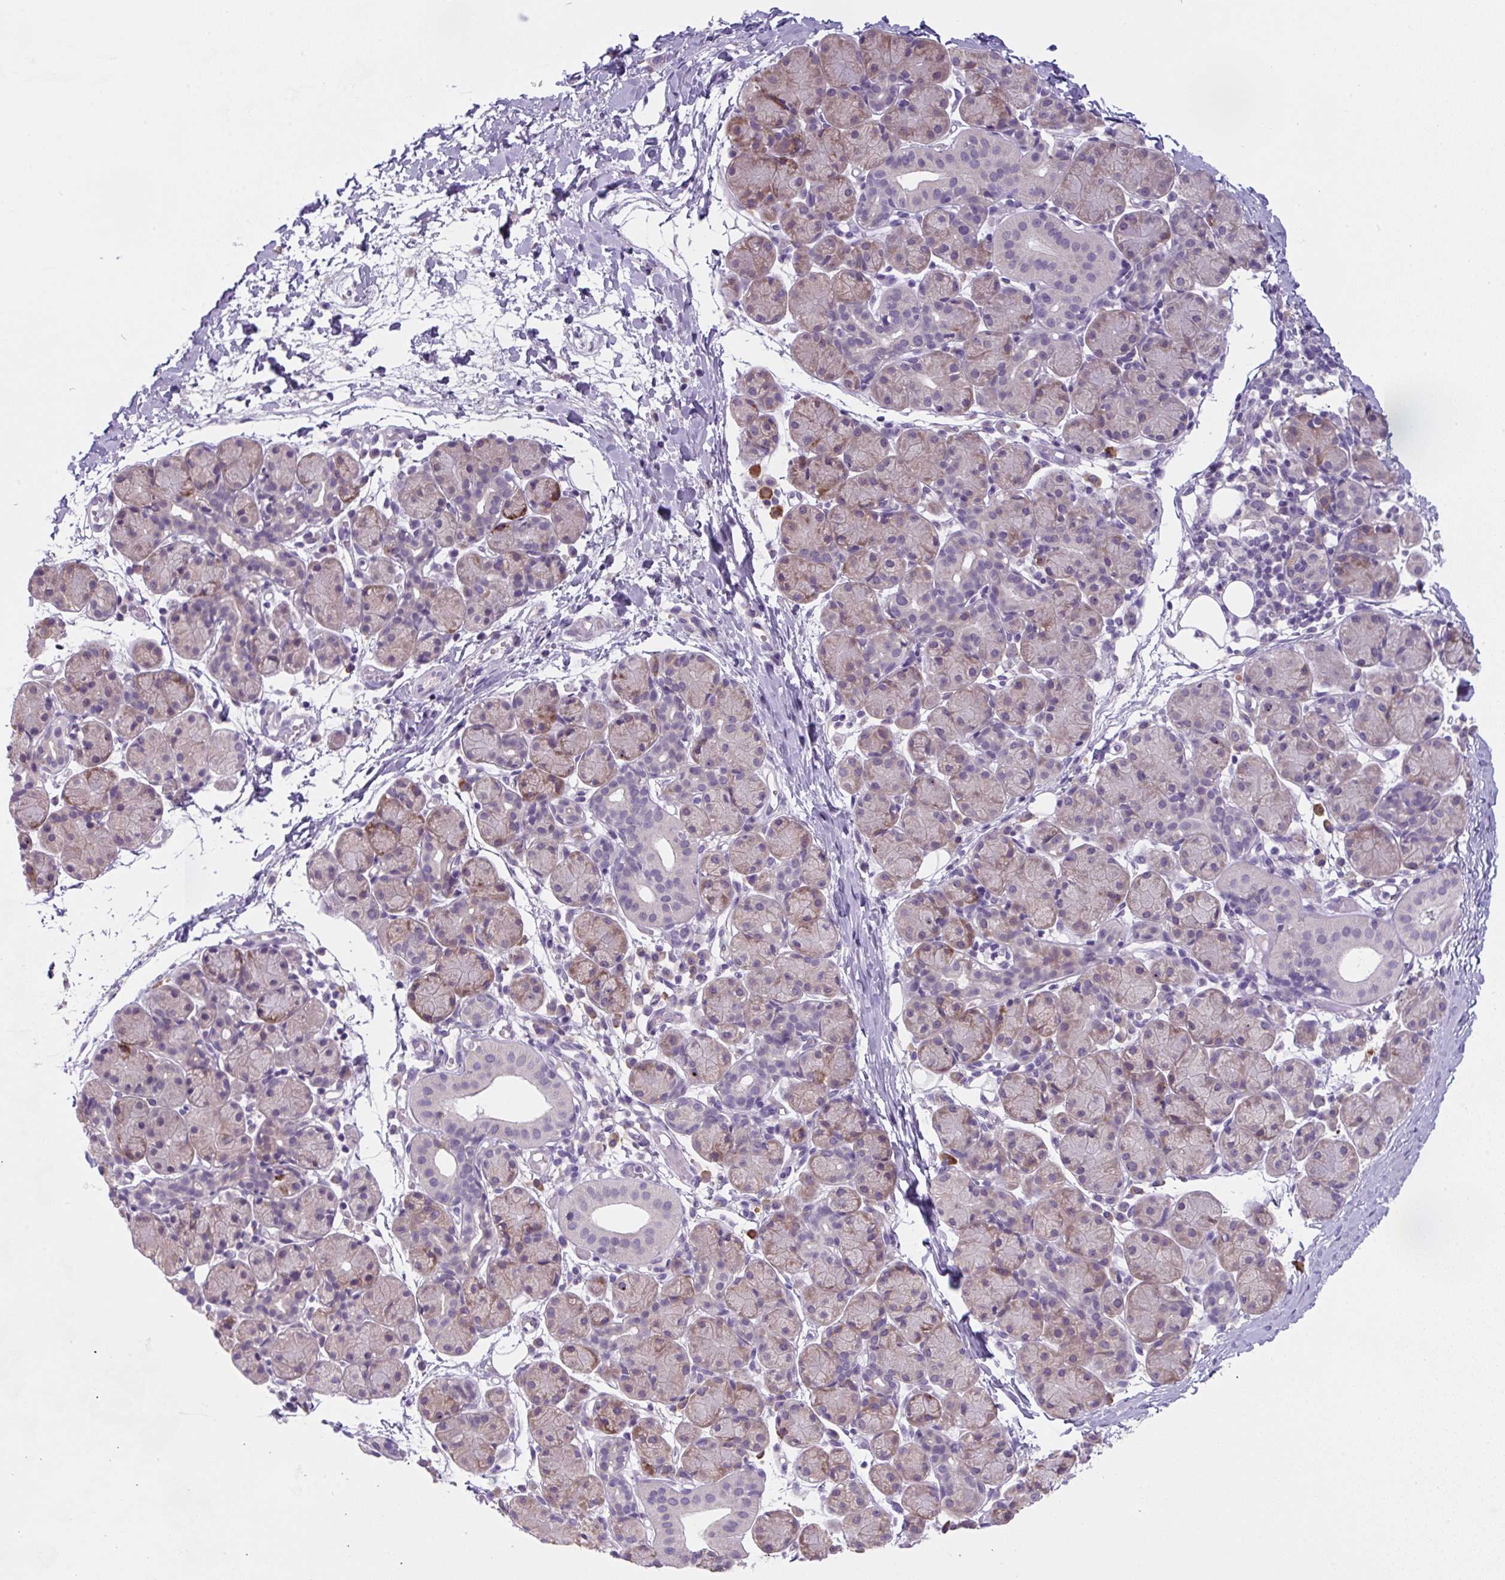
{"staining": {"intensity": "moderate", "quantity": "<25%", "location": "cytoplasmic/membranous"}, "tissue": "salivary gland", "cell_type": "Glandular cells", "image_type": "normal", "snomed": [{"axis": "morphology", "description": "Normal tissue, NOS"}, {"axis": "morphology", "description": "Inflammation, NOS"}, {"axis": "topography", "description": "Lymph node"}, {"axis": "topography", "description": "Salivary gland"}], "caption": "Immunohistochemistry (IHC) micrograph of normal salivary gland: salivary gland stained using immunohistochemistry (IHC) reveals low levels of moderate protein expression localized specifically in the cytoplasmic/membranous of glandular cells, appearing as a cytoplasmic/membranous brown color.", "gene": "FZD5", "patient": {"sex": "male", "age": 3}}